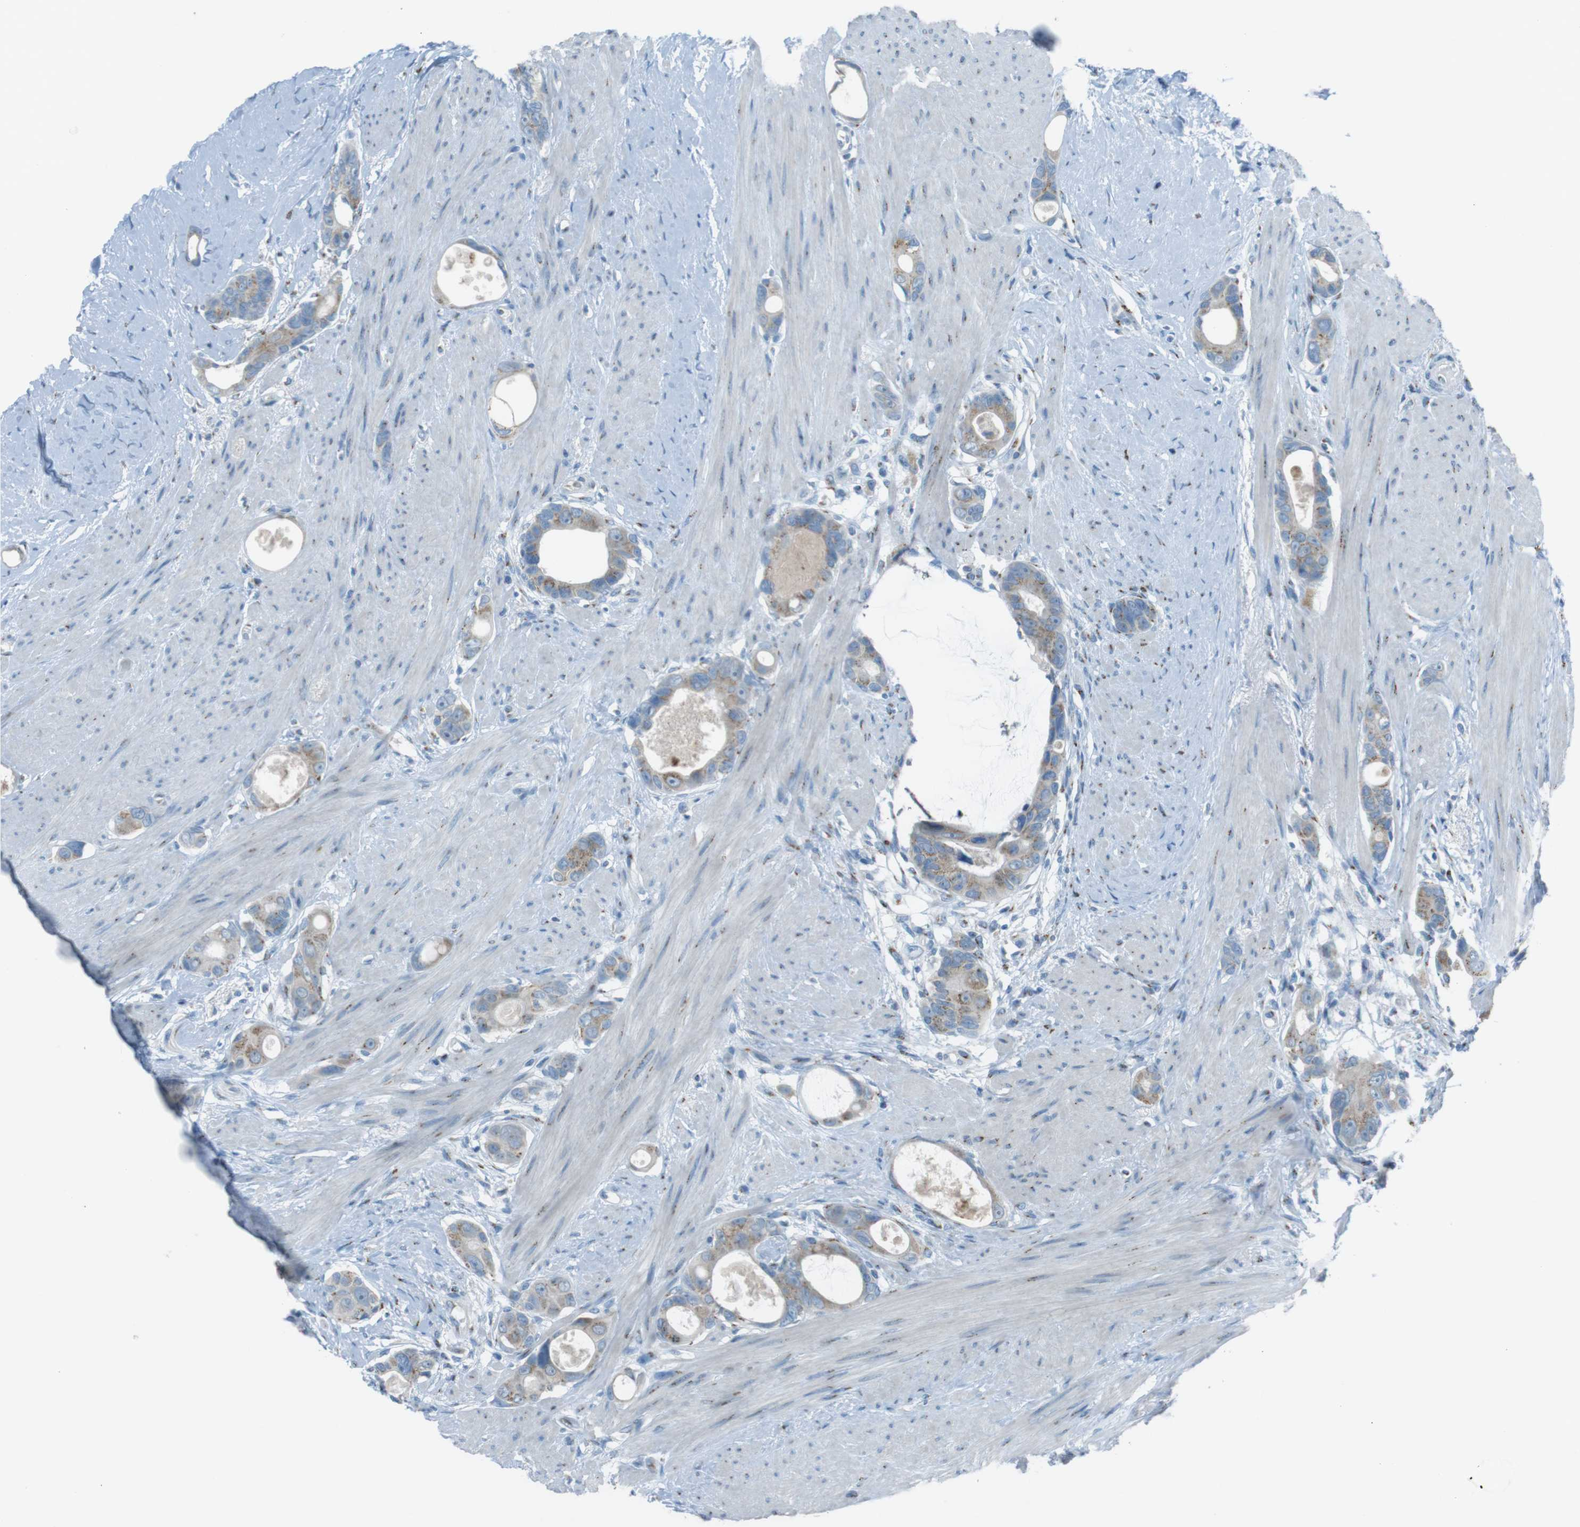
{"staining": {"intensity": "weak", "quantity": "25%-75%", "location": "cytoplasmic/membranous"}, "tissue": "colorectal cancer", "cell_type": "Tumor cells", "image_type": "cancer", "snomed": [{"axis": "morphology", "description": "Adenocarcinoma, NOS"}, {"axis": "topography", "description": "Rectum"}], "caption": "An immunohistochemistry (IHC) micrograph of neoplastic tissue is shown. Protein staining in brown labels weak cytoplasmic/membranous positivity in colorectal cancer (adenocarcinoma) within tumor cells.", "gene": "TXNDC15", "patient": {"sex": "male", "age": 51}}